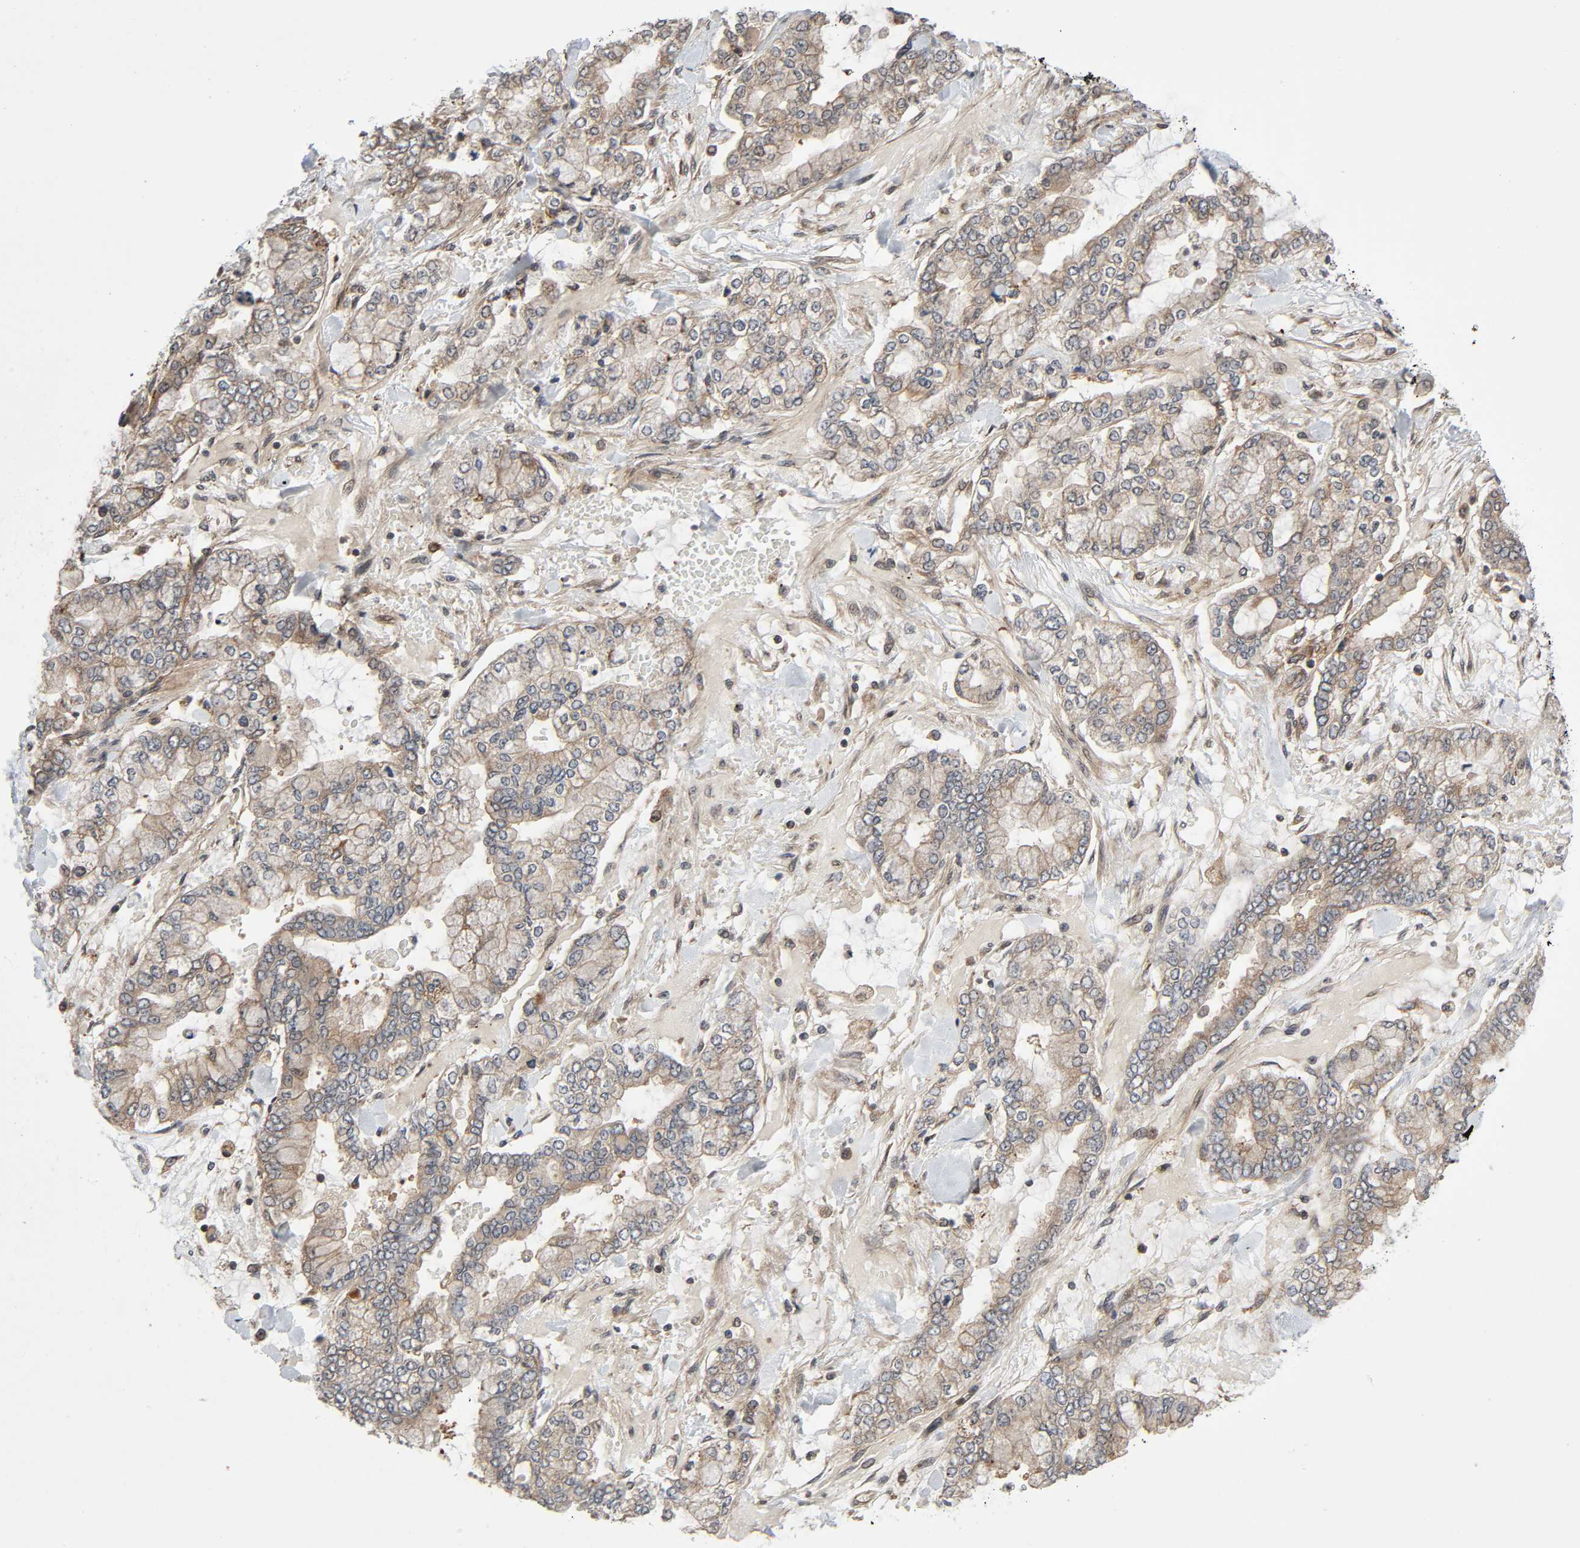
{"staining": {"intensity": "moderate", "quantity": ">75%", "location": "cytoplasmic/membranous"}, "tissue": "stomach cancer", "cell_type": "Tumor cells", "image_type": "cancer", "snomed": [{"axis": "morphology", "description": "Normal tissue, NOS"}, {"axis": "morphology", "description": "Adenocarcinoma, NOS"}, {"axis": "topography", "description": "Stomach, upper"}, {"axis": "topography", "description": "Stomach"}], "caption": "Stomach adenocarcinoma tissue shows moderate cytoplasmic/membranous positivity in about >75% of tumor cells (IHC, brightfield microscopy, high magnification).", "gene": "PPP2R1B", "patient": {"sex": "male", "age": 76}}